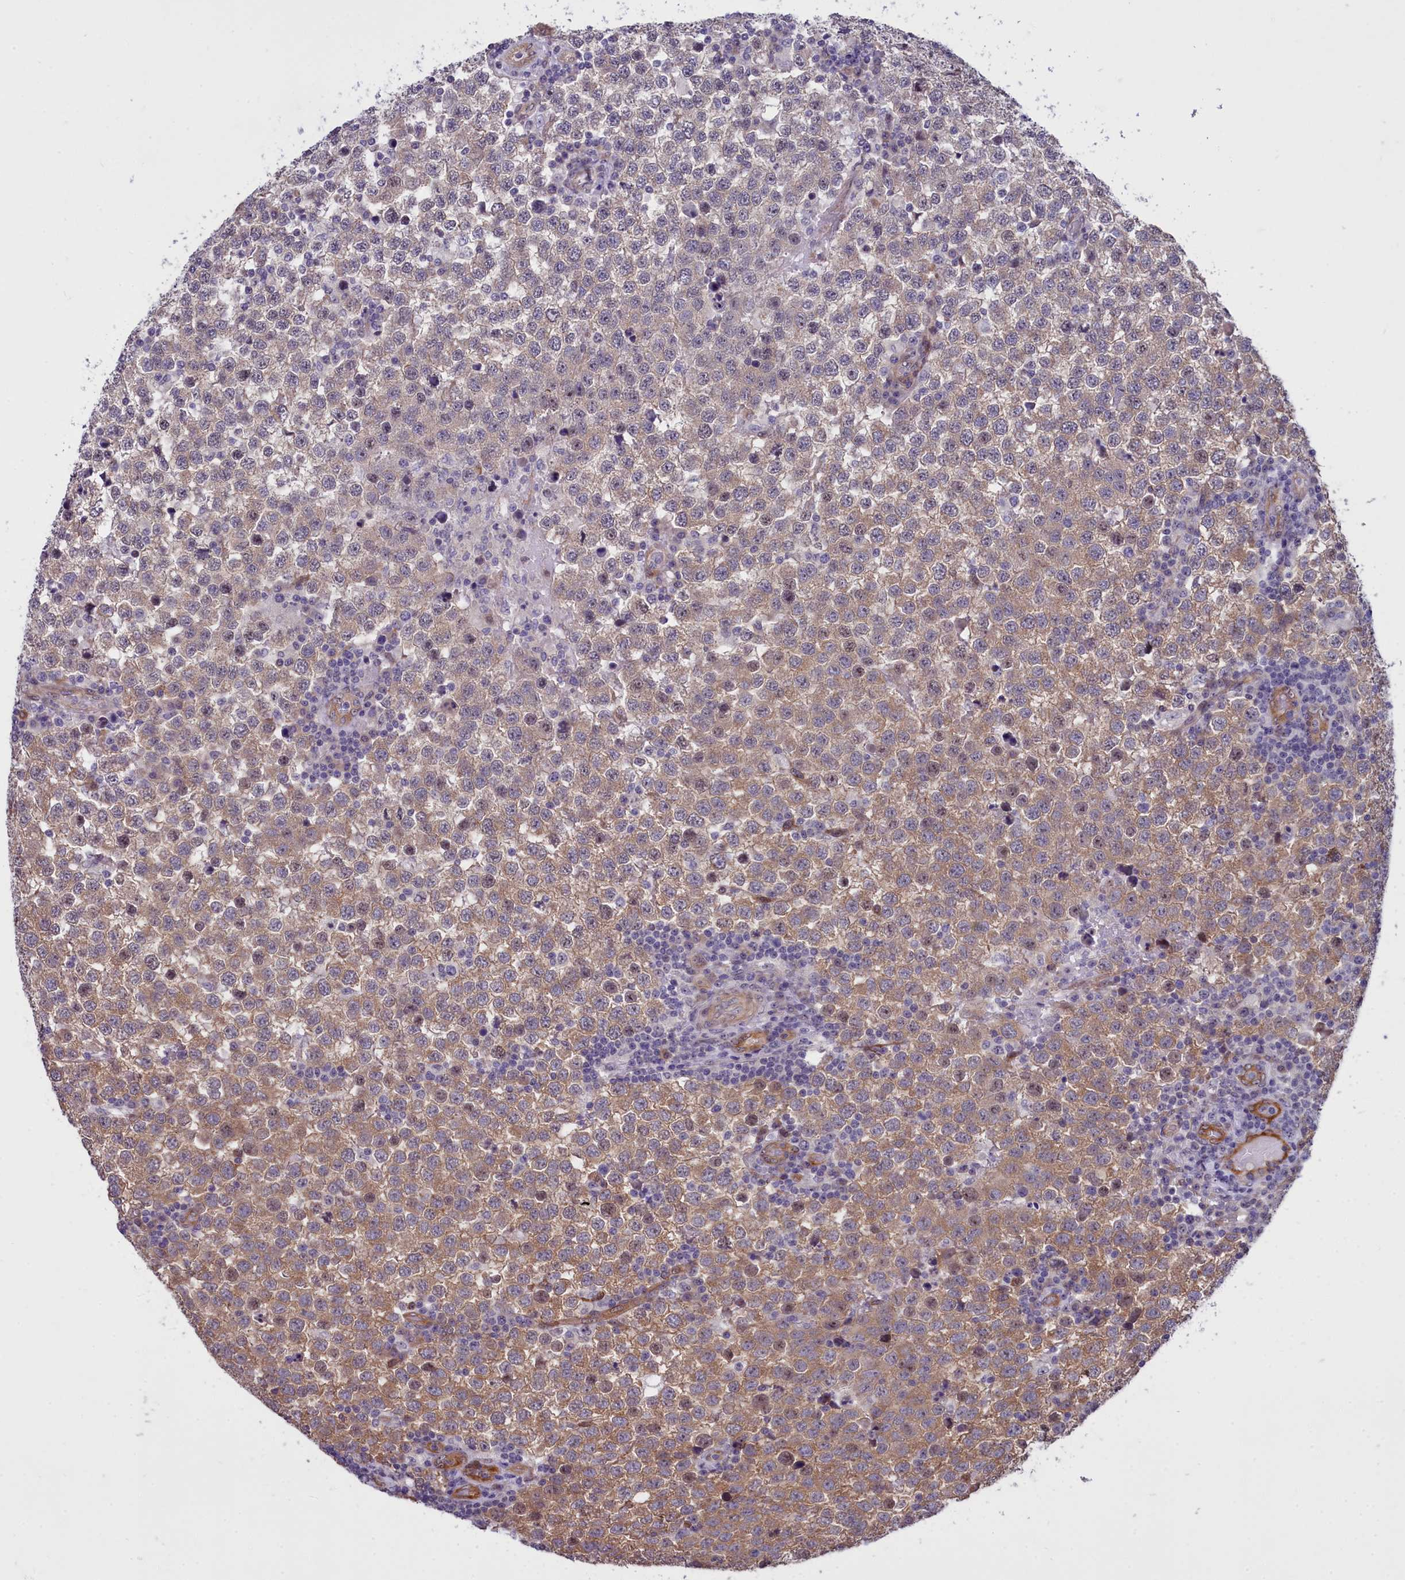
{"staining": {"intensity": "moderate", "quantity": ">75%", "location": "cytoplasmic/membranous"}, "tissue": "testis cancer", "cell_type": "Tumor cells", "image_type": "cancer", "snomed": [{"axis": "morphology", "description": "Seminoma, NOS"}, {"axis": "topography", "description": "Testis"}], "caption": "About >75% of tumor cells in human testis cancer show moderate cytoplasmic/membranous protein staining as visualized by brown immunohistochemical staining.", "gene": "BCAR1", "patient": {"sex": "male", "age": 34}}